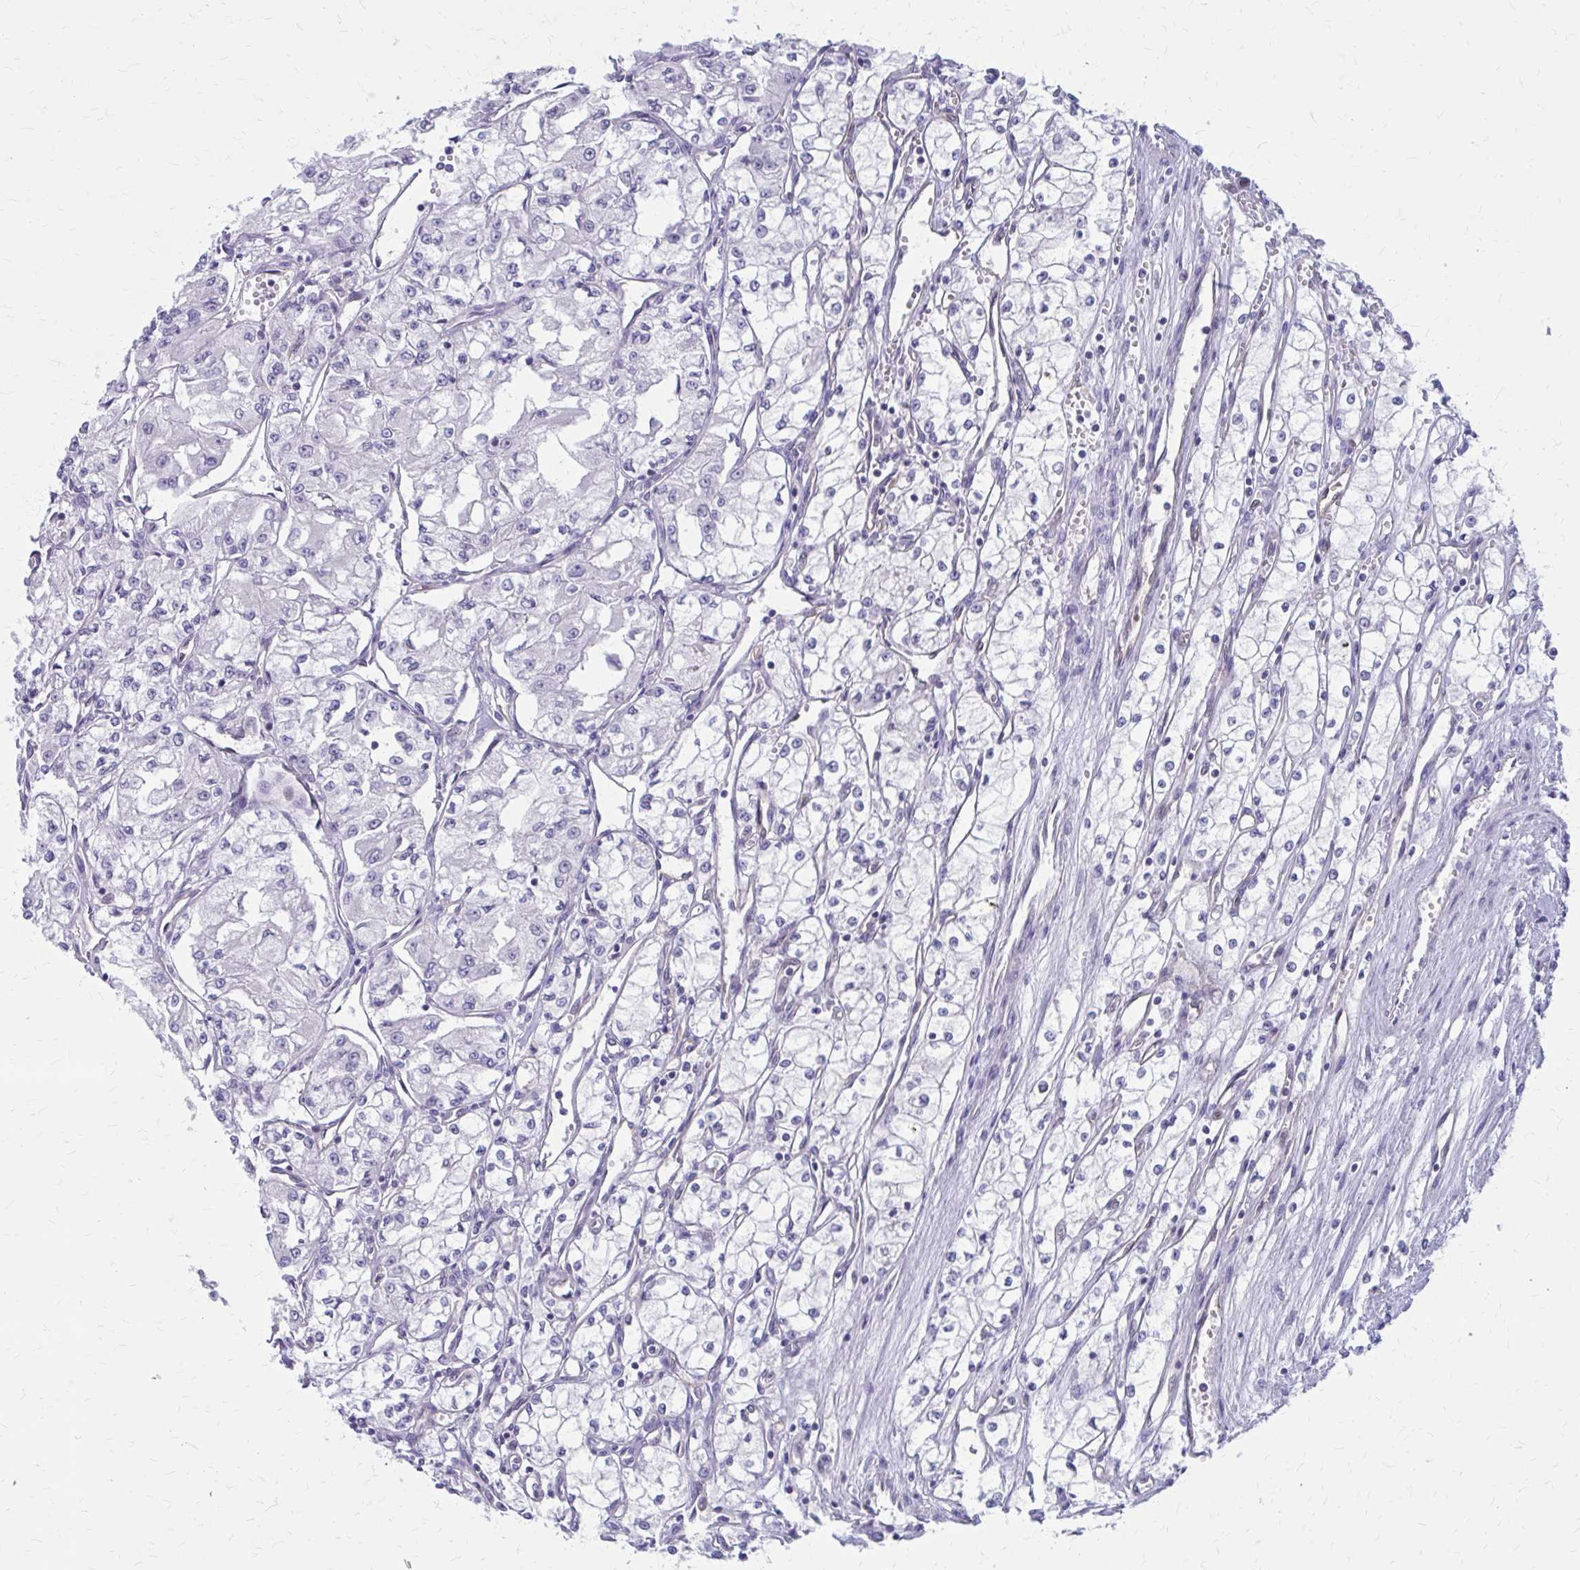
{"staining": {"intensity": "negative", "quantity": "none", "location": "none"}, "tissue": "renal cancer", "cell_type": "Tumor cells", "image_type": "cancer", "snomed": [{"axis": "morphology", "description": "Adenocarcinoma, NOS"}, {"axis": "topography", "description": "Kidney"}], "caption": "Tumor cells show no significant protein positivity in renal cancer.", "gene": "CLIC2", "patient": {"sex": "male", "age": 59}}